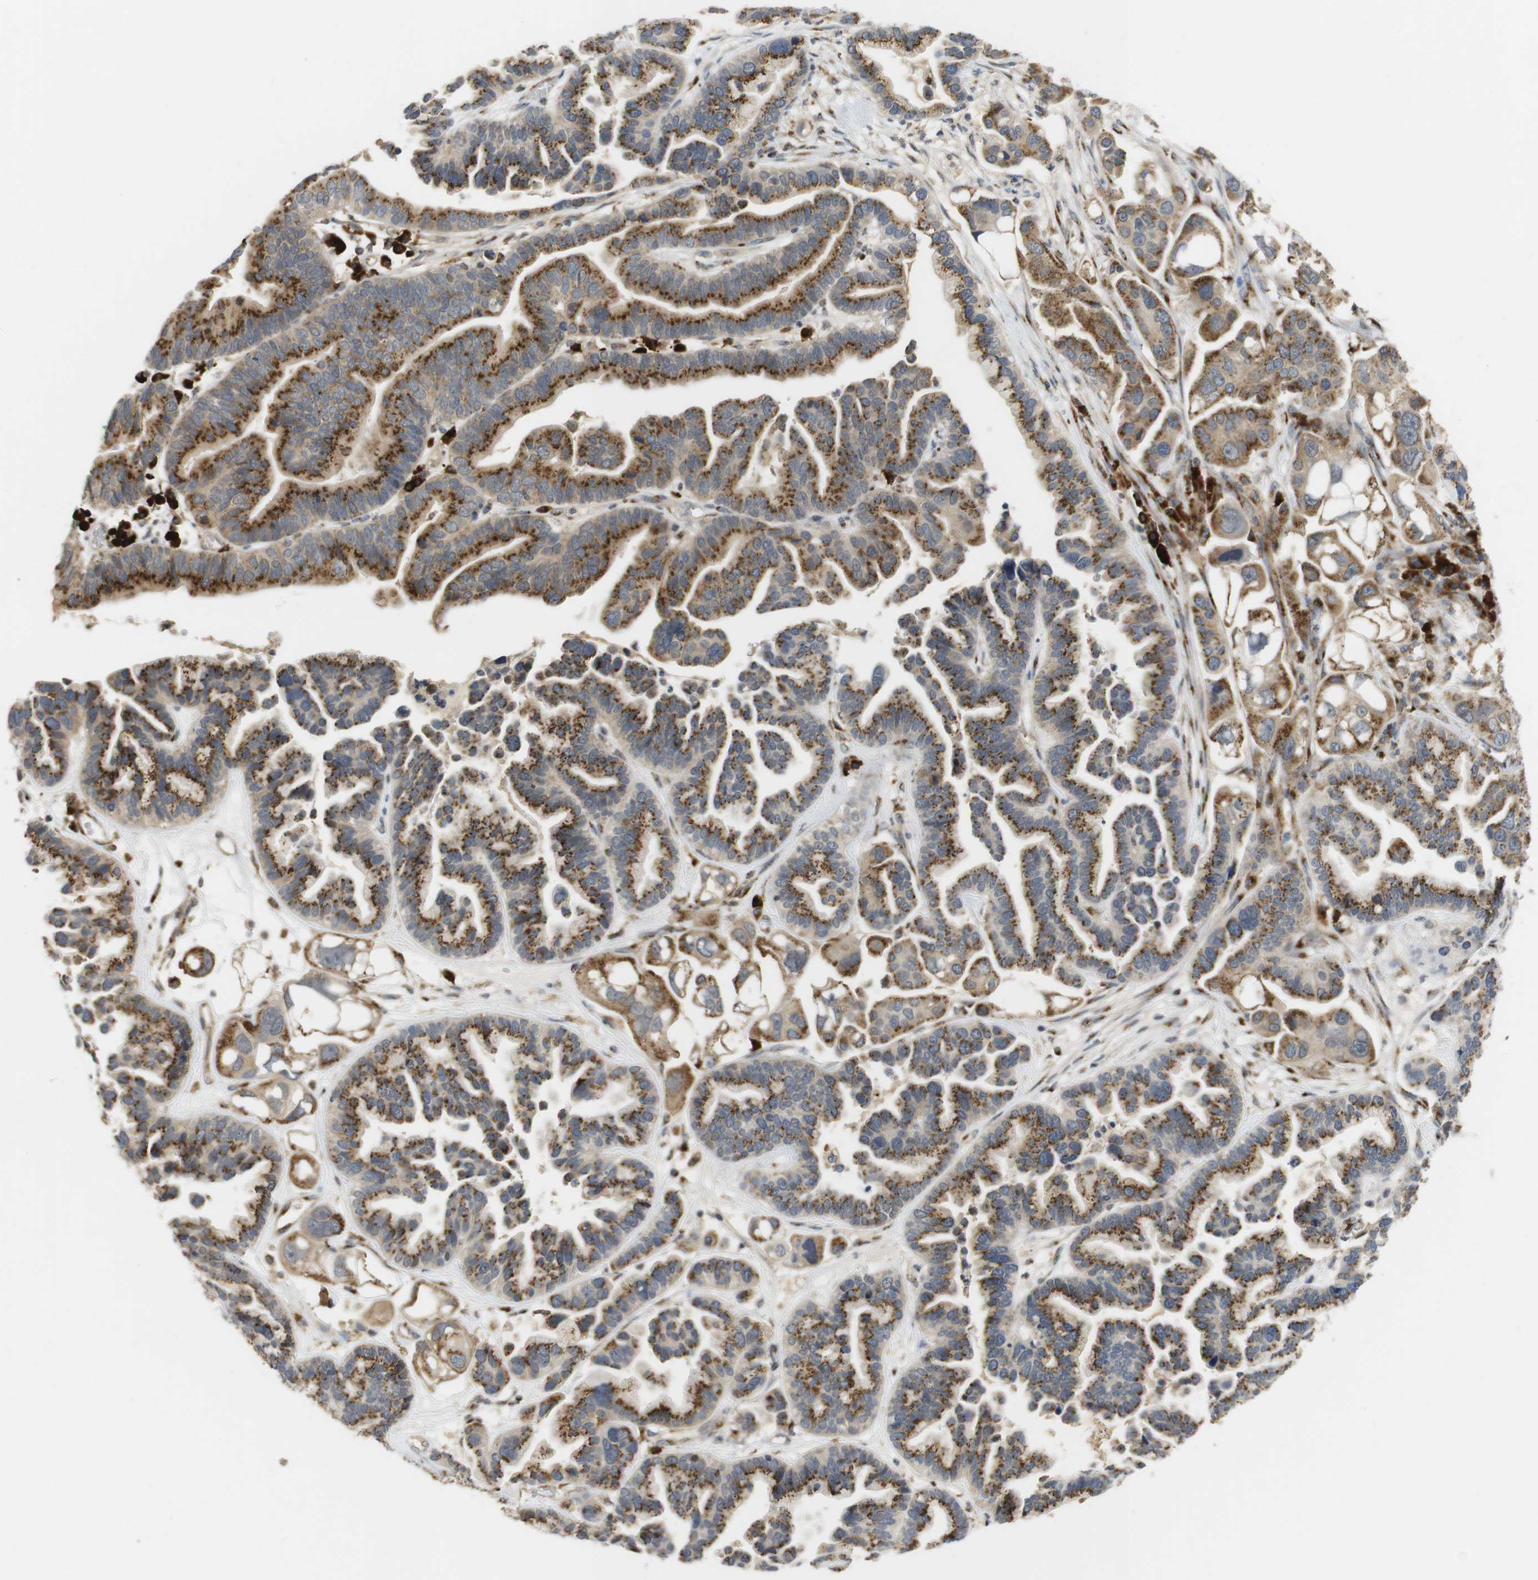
{"staining": {"intensity": "moderate", "quantity": ">75%", "location": "cytoplasmic/membranous"}, "tissue": "ovarian cancer", "cell_type": "Tumor cells", "image_type": "cancer", "snomed": [{"axis": "morphology", "description": "Cystadenocarcinoma, serous, NOS"}, {"axis": "topography", "description": "Ovary"}], "caption": "Tumor cells reveal moderate cytoplasmic/membranous positivity in about >75% of cells in ovarian cancer (serous cystadenocarcinoma). Nuclei are stained in blue.", "gene": "ZFPL1", "patient": {"sex": "female", "age": 56}}